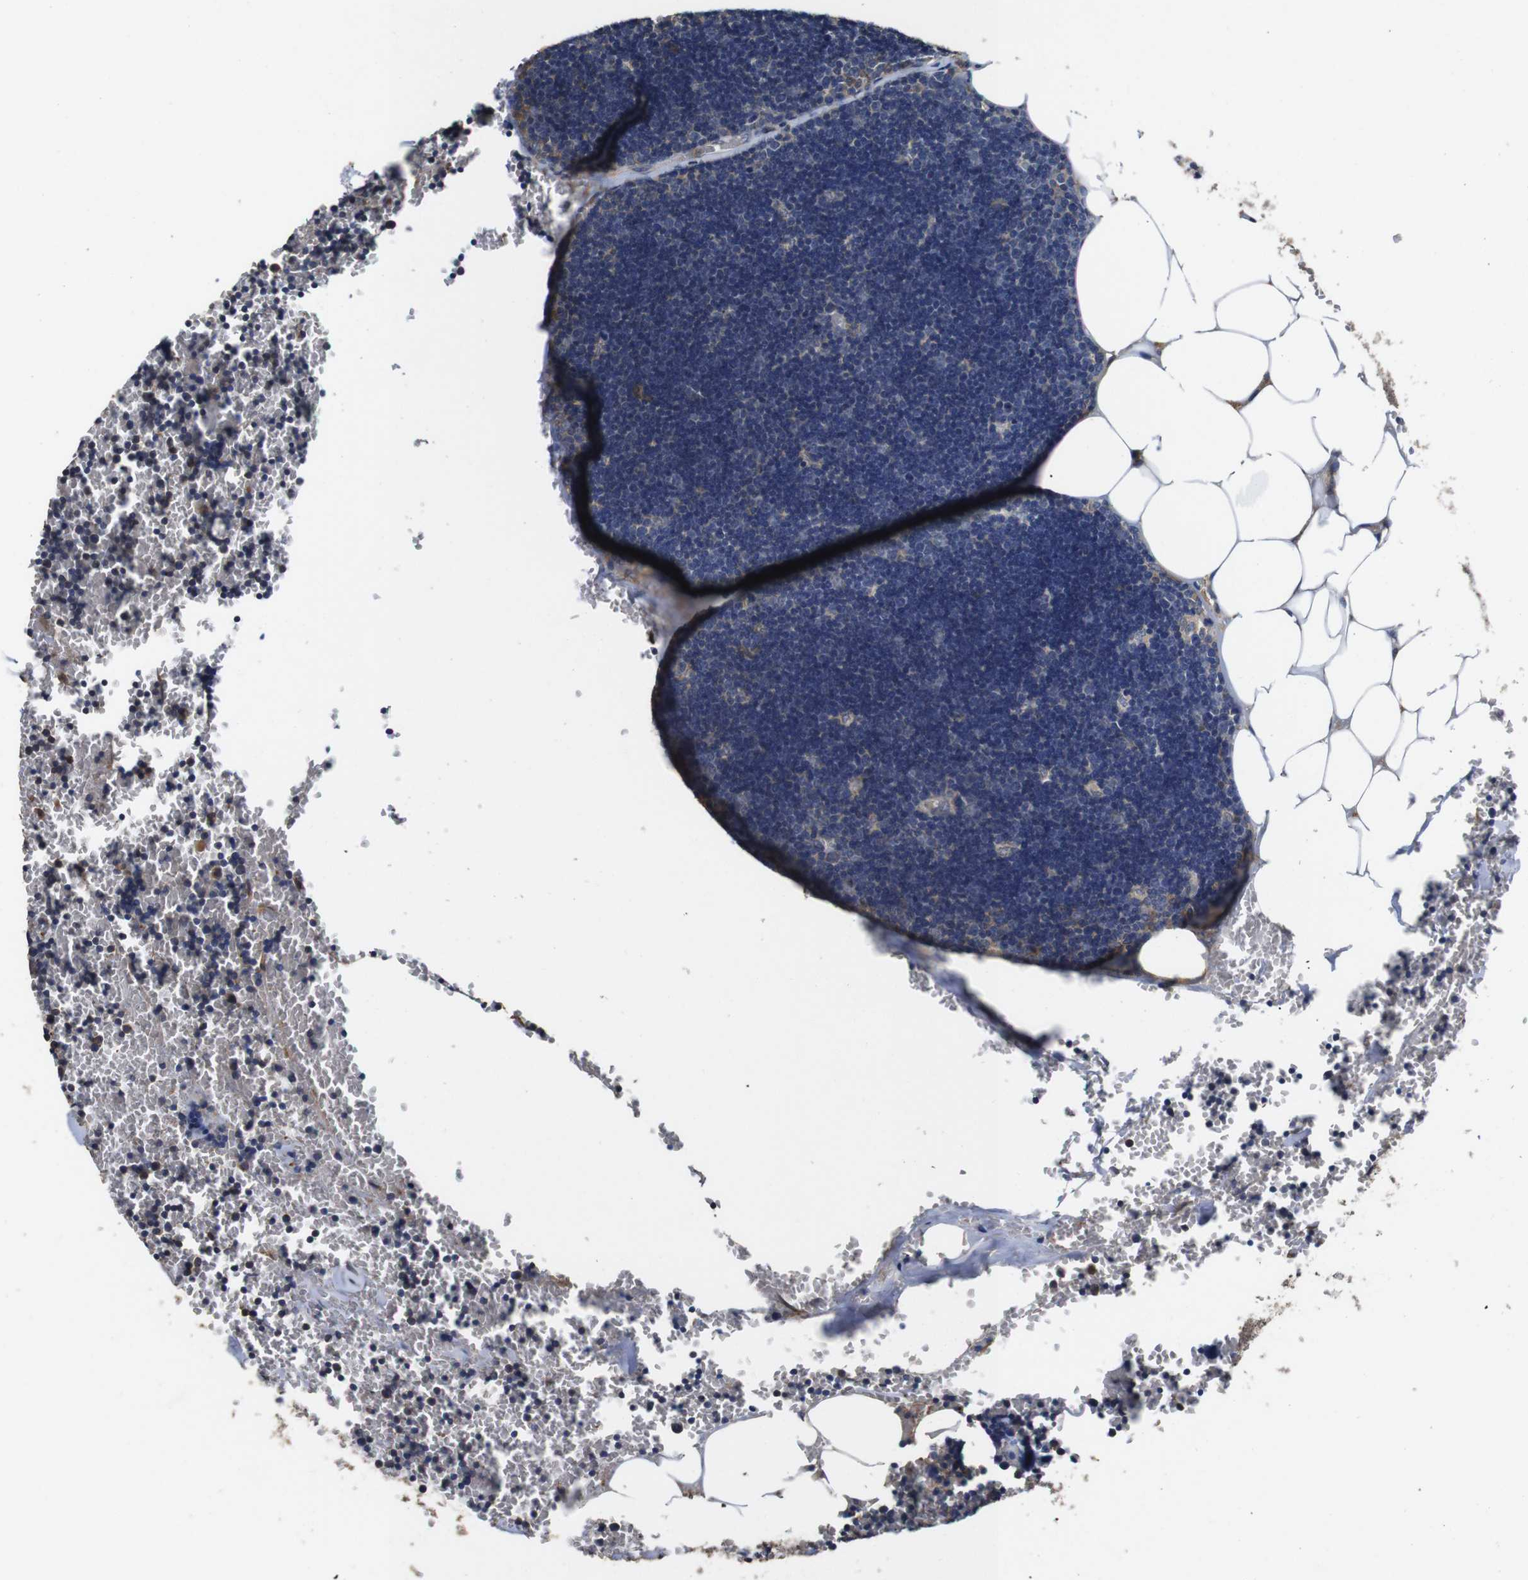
{"staining": {"intensity": "moderate", "quantity": "25%-75%", "location": "cytoplasmic/membranous"}, "tissue": "lymph node", "cell_type": "Germinal center cells", "image_type": "normal", "snomed": [{"axis": "morphology", "description": "Normal tissue, NOS"}, {"axis": "topography", "description": "Lymph node"}], "caption": "Protein staining of unremarkable lymph node displays moderate cytoplasmic/membranous positivity in approximately 25%-75% of germinal center cells. (DAB = brown stain, brightfield microscopy at high magnification).", "gene": "ARHGAP24", "patient": {"sex": "male", "age": 33}}